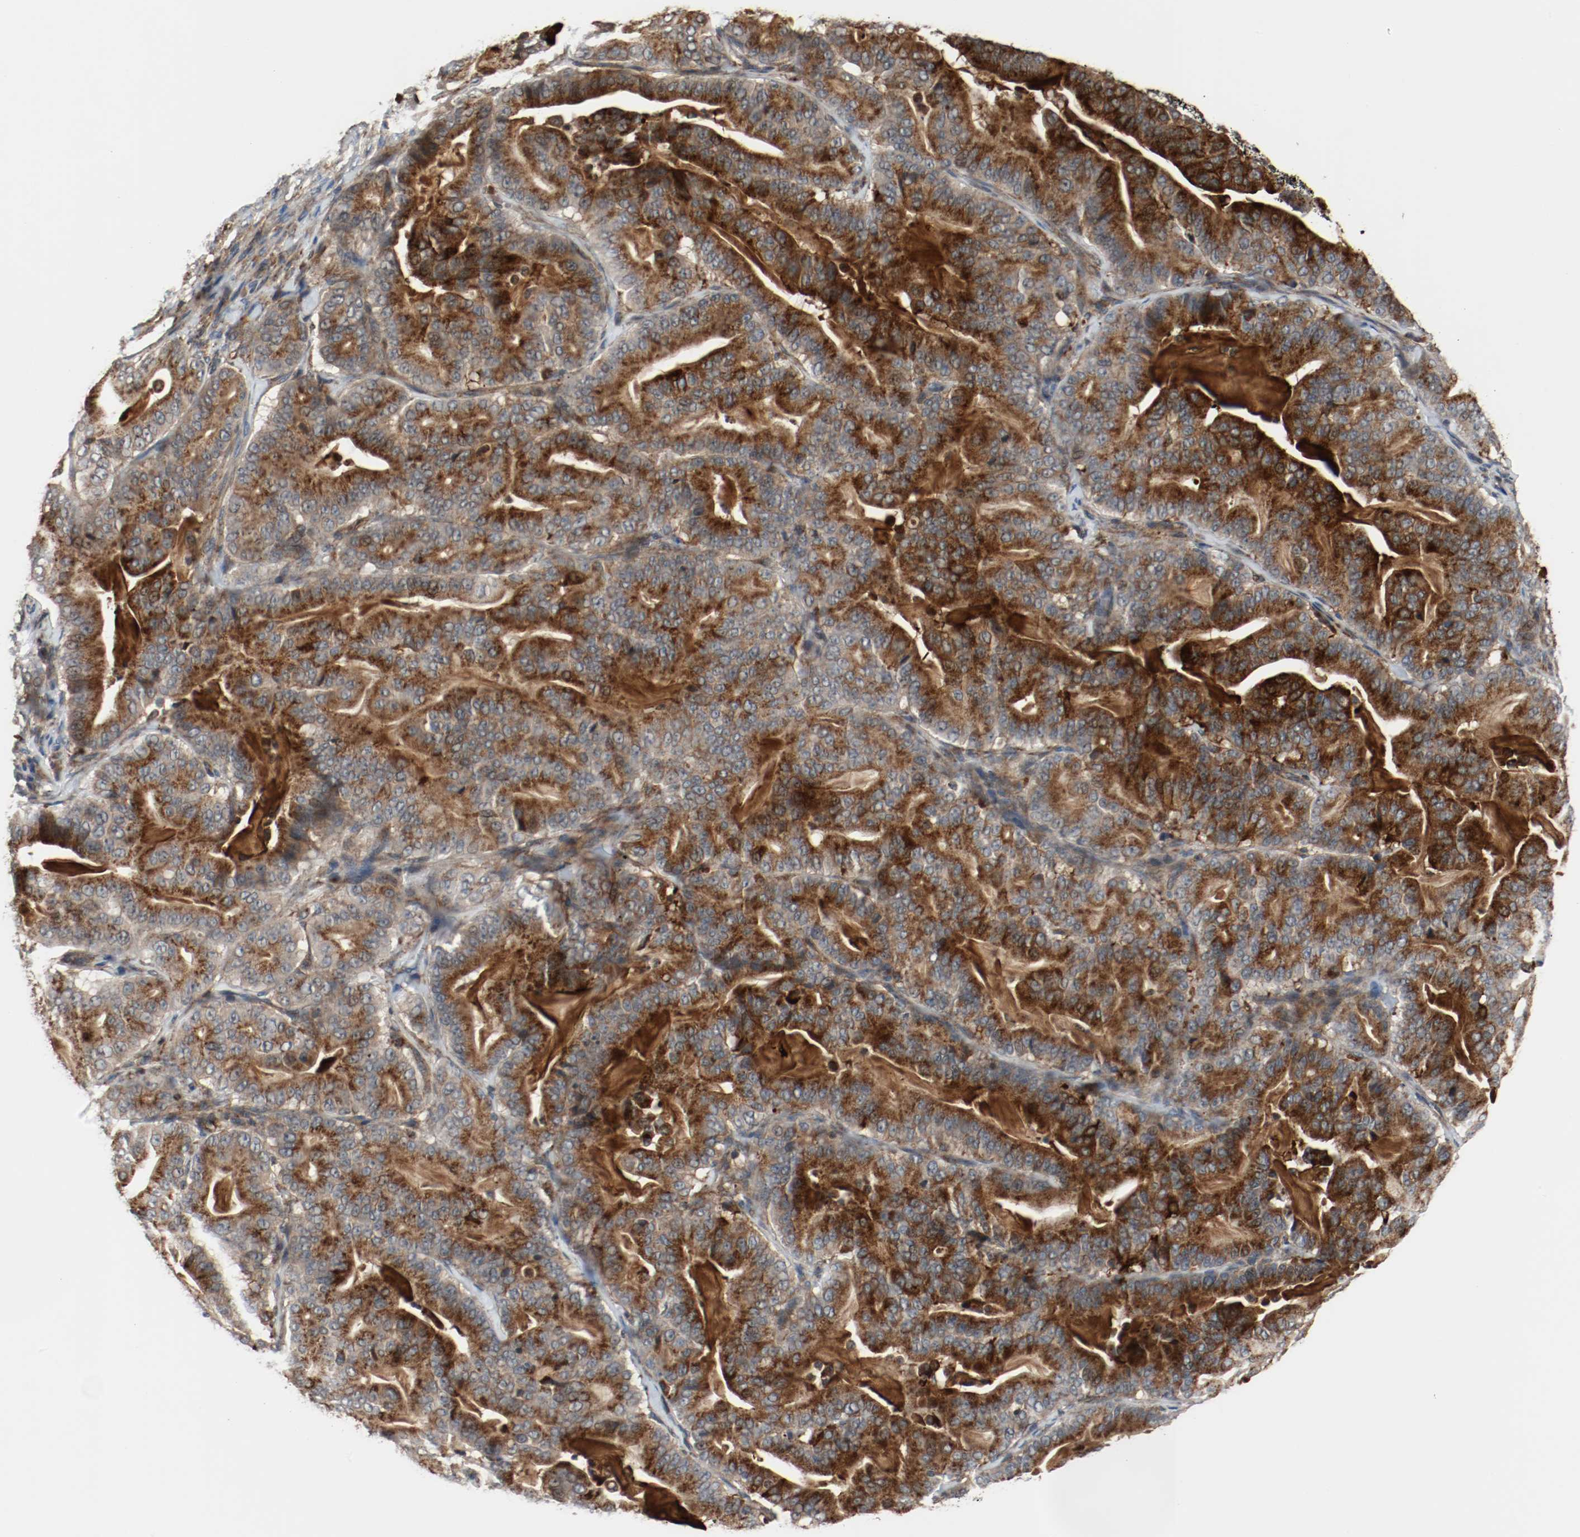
{"staining": {"intensity": "strong", "quantity": ">75%", "location": "cytoplasmic/membranous"}, "tissue": "pancreatic cancer", "cell_type": "Tumor cells", "image_type": "cancer", "snomed": [{"axis": "morphology", "description": "Adenocarcinoma, NOS"}, {"axis": "topography", "description": "Pancreas"}], "caption": "Pancreatic cancer was stained to show a protein in brown. There is high levels of strong cytoplasmic/membranous expression in about >75% of tumor cells. The staining was performed using DAB to visualize the protein expression in brown, while the nuclei were stained in blue with hematoxylin (Magnification: 20x).", "gene": "LAMP2", "patient": {"sex": "male", "age": 63}}